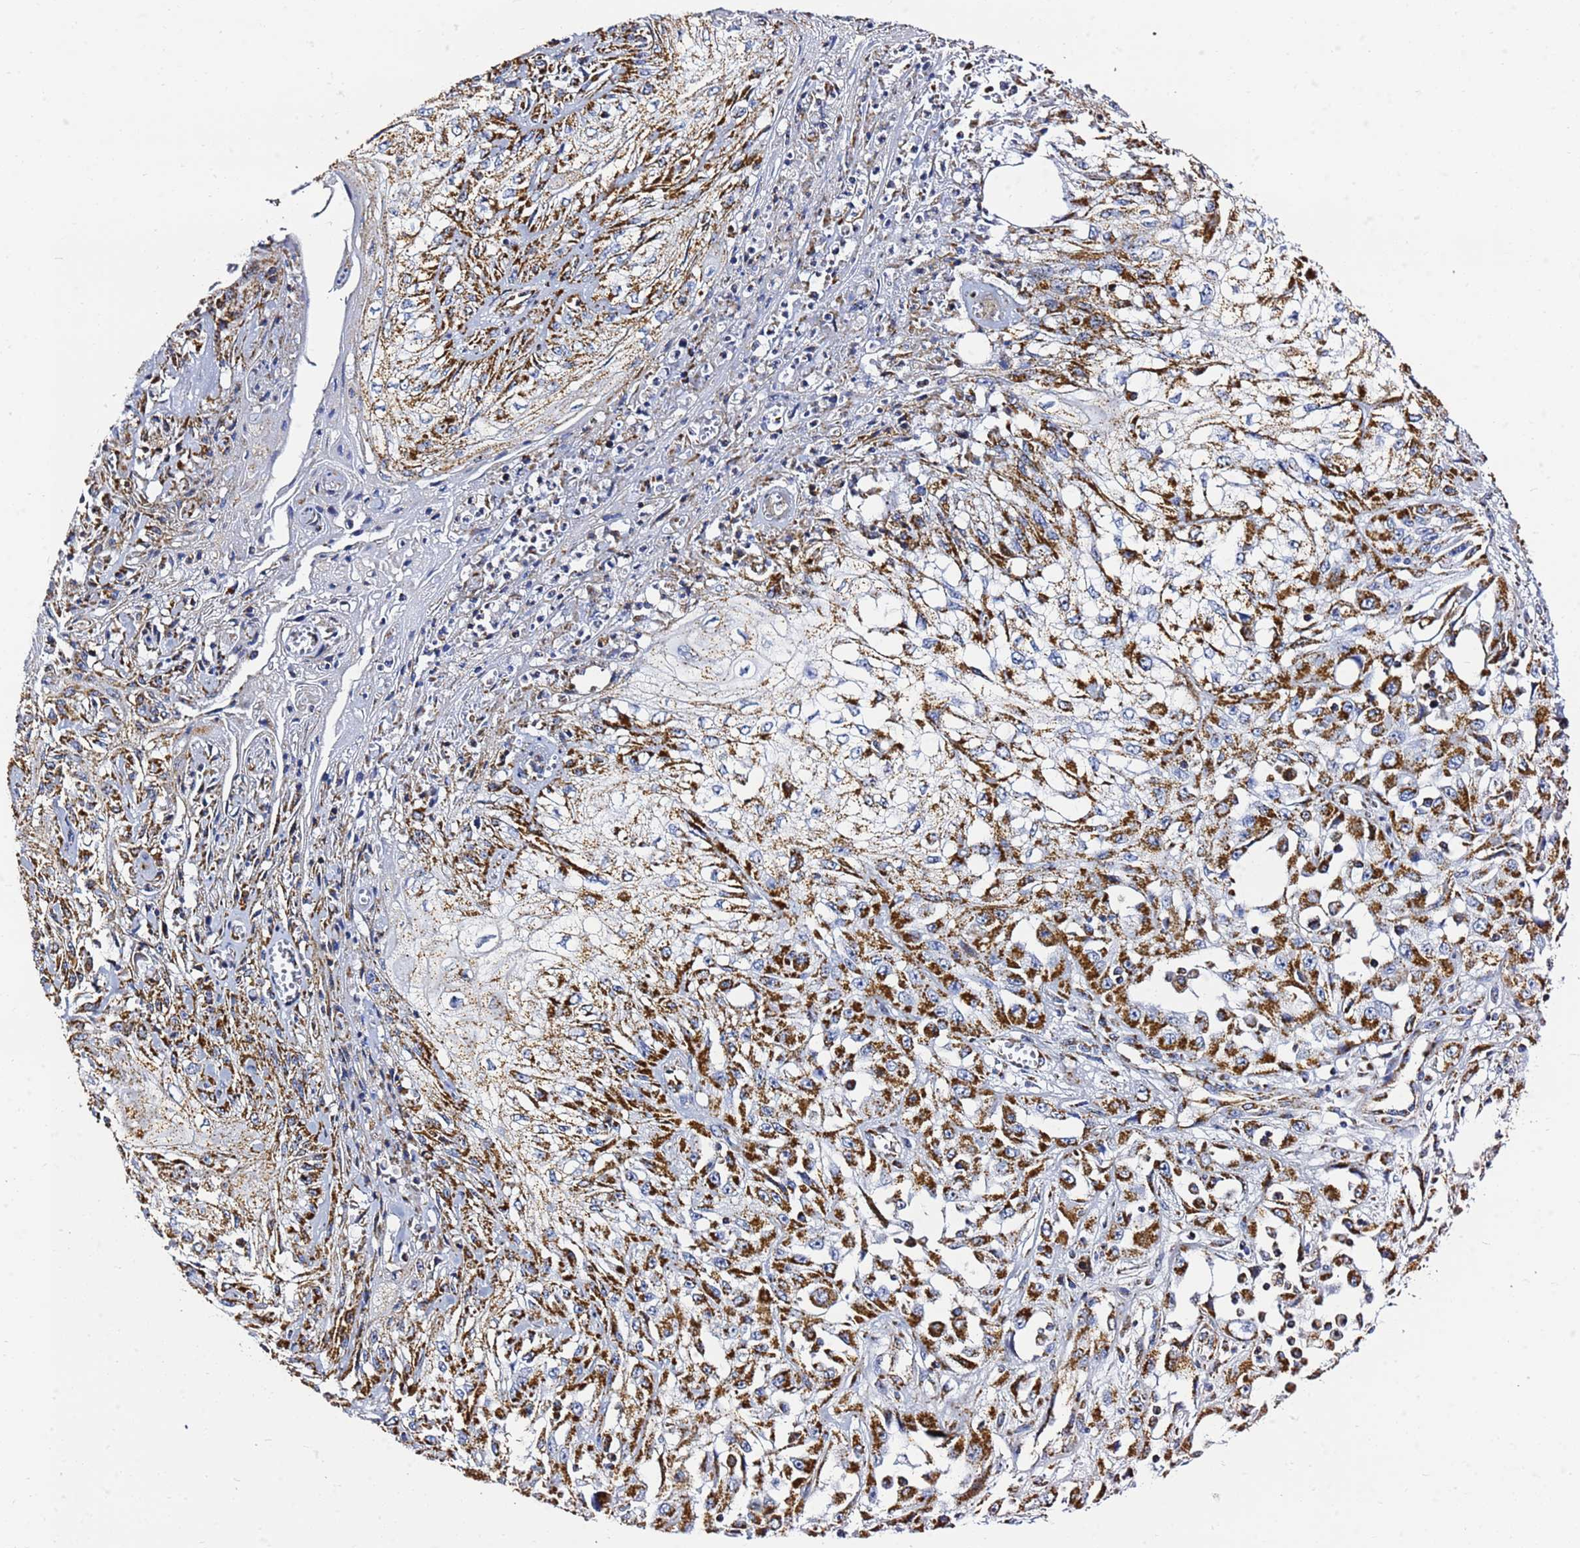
{"staining": {"intensity": "strong", "quantity": ">75%", "location": "cytoplasmic/membranous"}, "tissue": "skin cancer", "cell_type": "Tumor cells", "image_type": "cancer", "snomed": [{"axis": "morphology", "description": "Squamous cell carcinoma, NOS"}, {"axis": "morphology", "description": "Squamous cell carcinoma, metastatic, NOS"}, {"axis": "topography", "description": "Skin"}, {"axis": "topography", "description": "Lymph node"}], "caption": "IHC photomicrograph of skin cancer stained for a protein (brown), which exhibits high levels of strong cytoplasmic/membranous staining in about >75% of tumor cells.", "gene": "PHB2", "patient": {"sex": "male", "age": 75}}